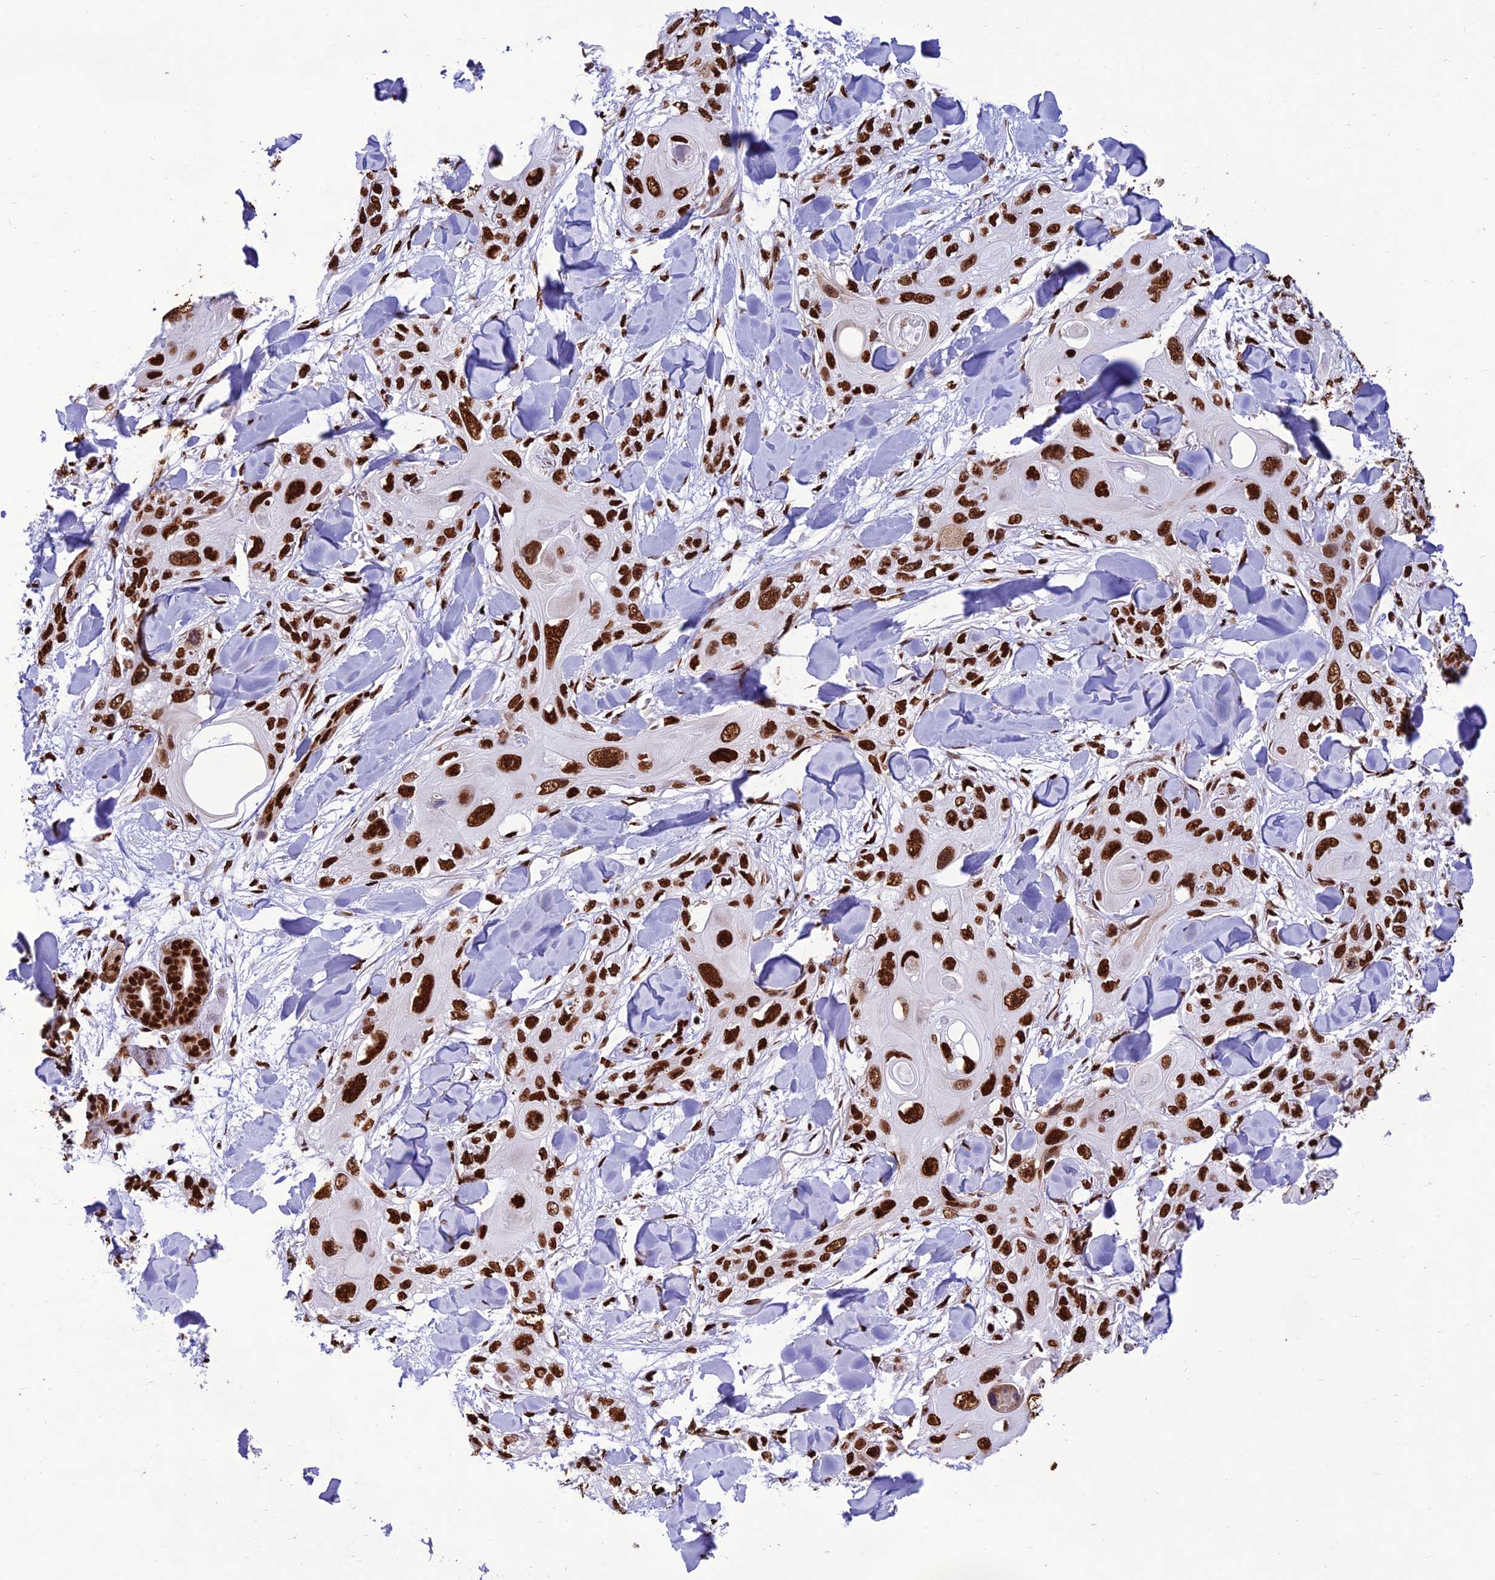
{"staining": {"intensity": "strong", "quantity": ">75%", "location": "nuclear"}, "tissue": "skin cancer", "cell_type": "Tumor cells", "image_type": "cancer", "snomed": [{"axis": "morphology", "description": "Normal tissue, NOS"}, {"axis": "morphology", "description": "Squamous cell carcinoma, NOS"}, {"axis": "topography", "description": "Skin"}], "caption": "A brown stain shows strong nuclear positivity of a protein in skin cancer (squamous cell carcinoma) tumor cells.", "gene": "INO80E", "patient": {"sex": "male", "age": 72}}